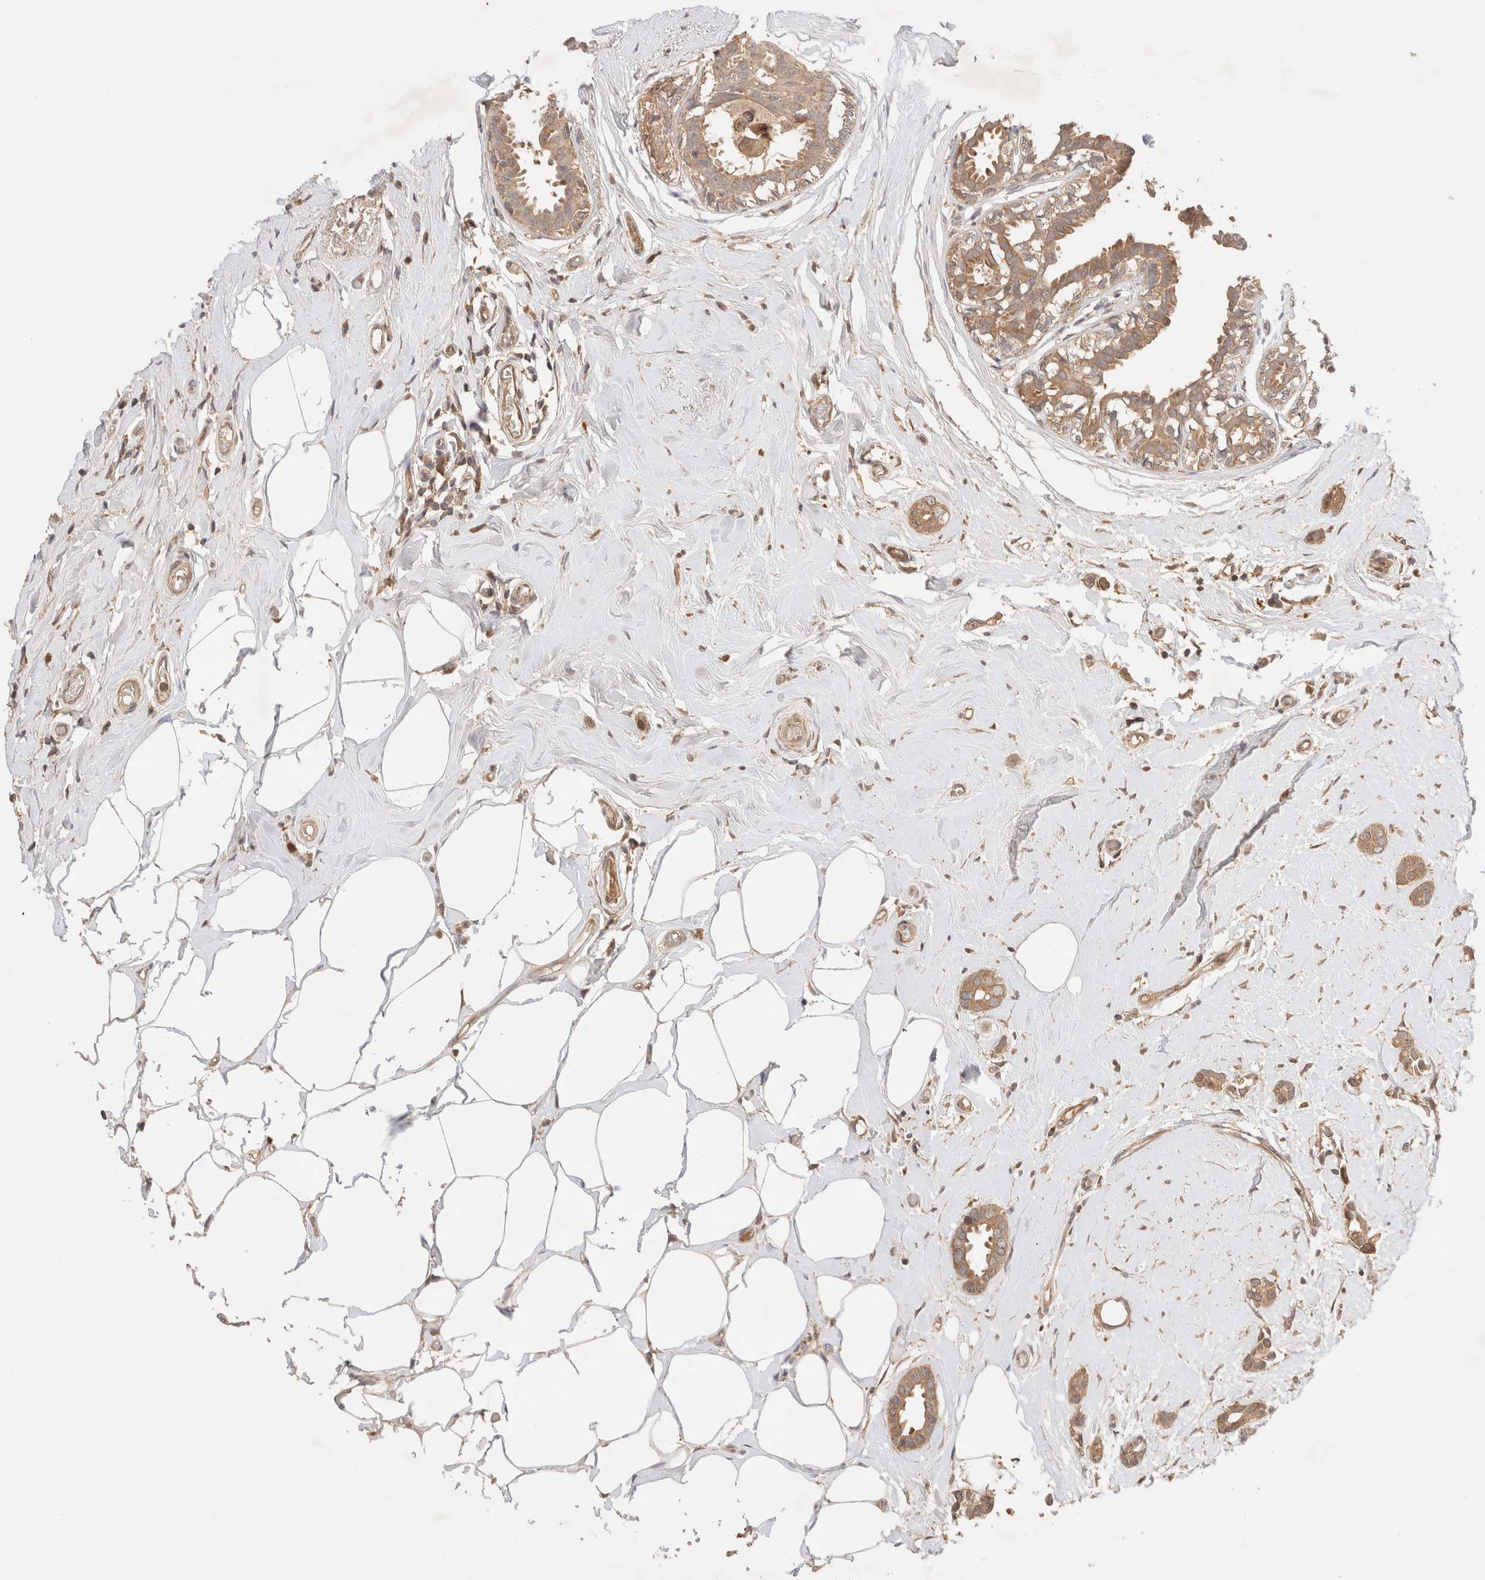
{"staining": {"intensity": "moderate", "quantity": ">75%", "location": "cytoplasmic/membranous"}, "tissue": "breast cancer", "cell_type": "Tumor cells", "image_type": "cancer", "snomed": [{"axis": "morphology", "description": "Duct carcinoma"}, {"axis": "topography", "description": "Breast"}], "caption": "Protein staining exhibits moderate cytoplasmic/membranous expression in approximately >75% of tumor cells in breast cancer.", "gene": "CARNMT1", "patient": {"sex": "female", "age": 55}}